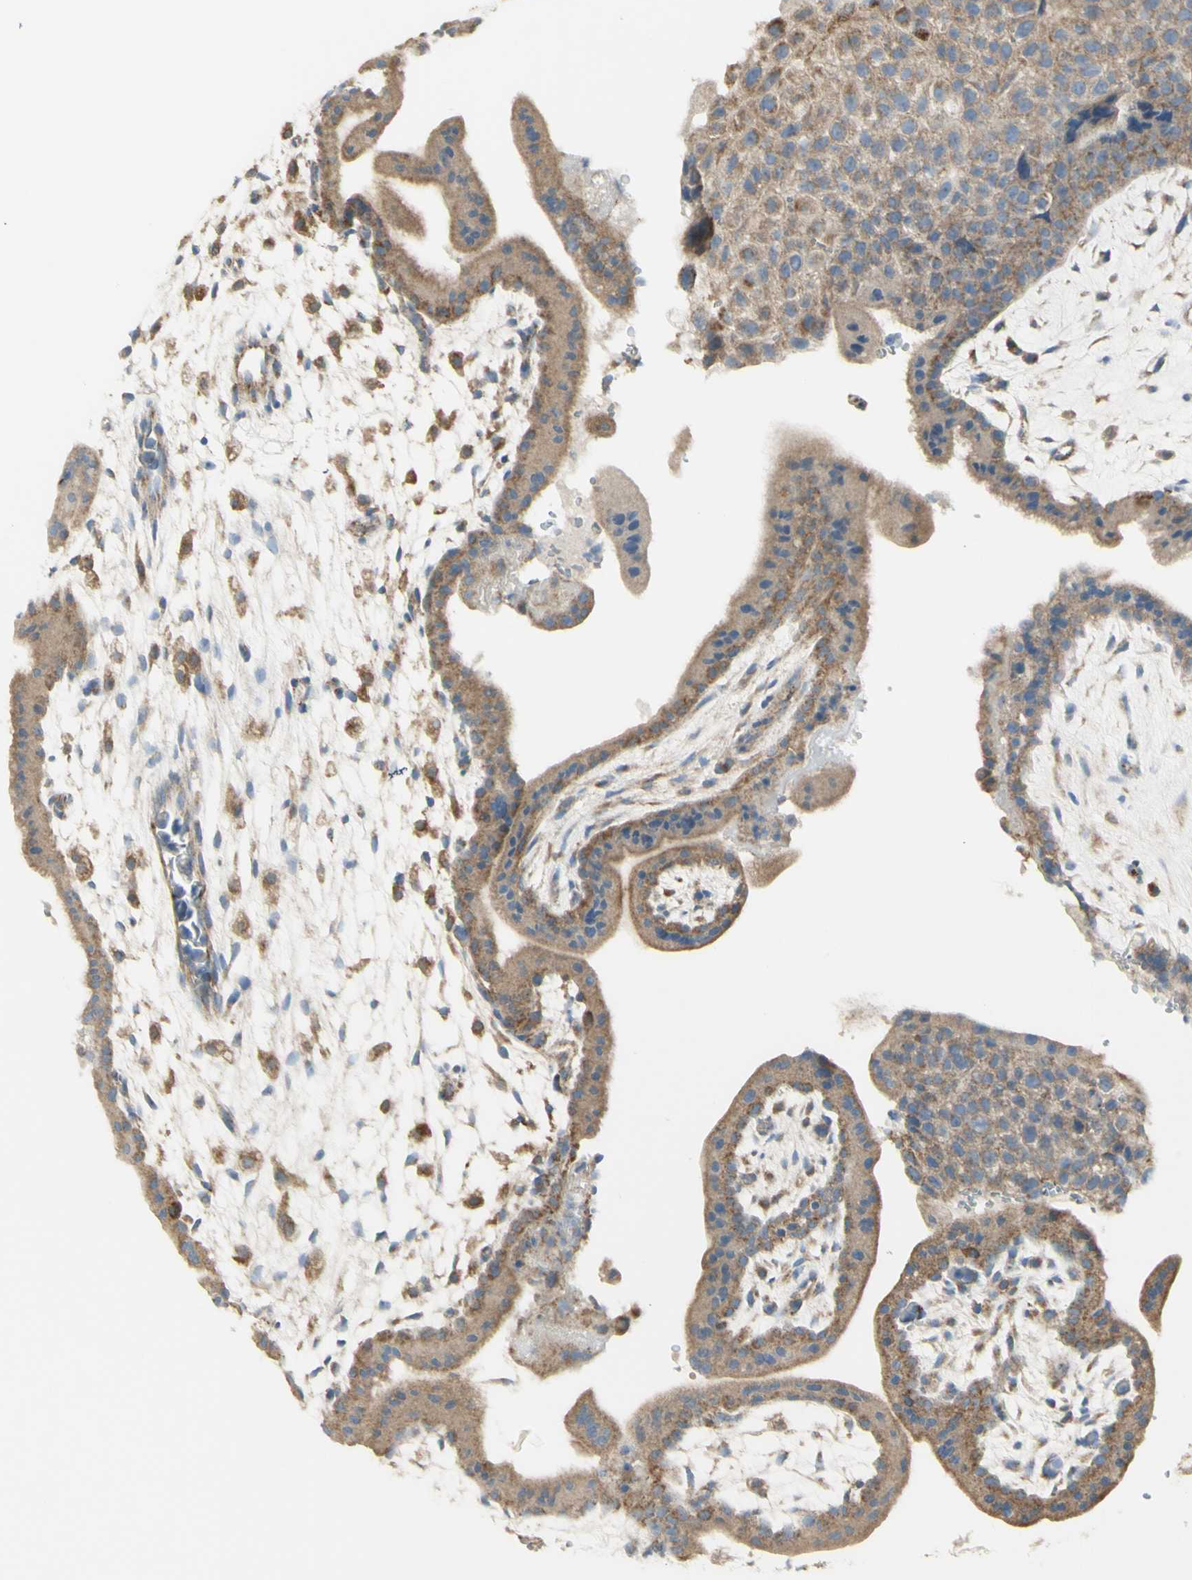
{"staining": {"intensity": "weak", "quantity": "25%-75%", "location": "cytoplasmic/membranous"}, "tissue": "placenta", "cell_type": "Decidual cells", "image_type": "normal", "snomed": [{"axis": "morphology", "description": "Normal tissue, NOS"}, {"axis": "topography", "description": "Placenta"}], "caption": "A photomicrograph of placenta stained for a protein shows weak cytoplasmic/membranous brown staining in decidual cells.", "gene": "CNTNAP1", "patient": {"sex": "female", "age": 35}}